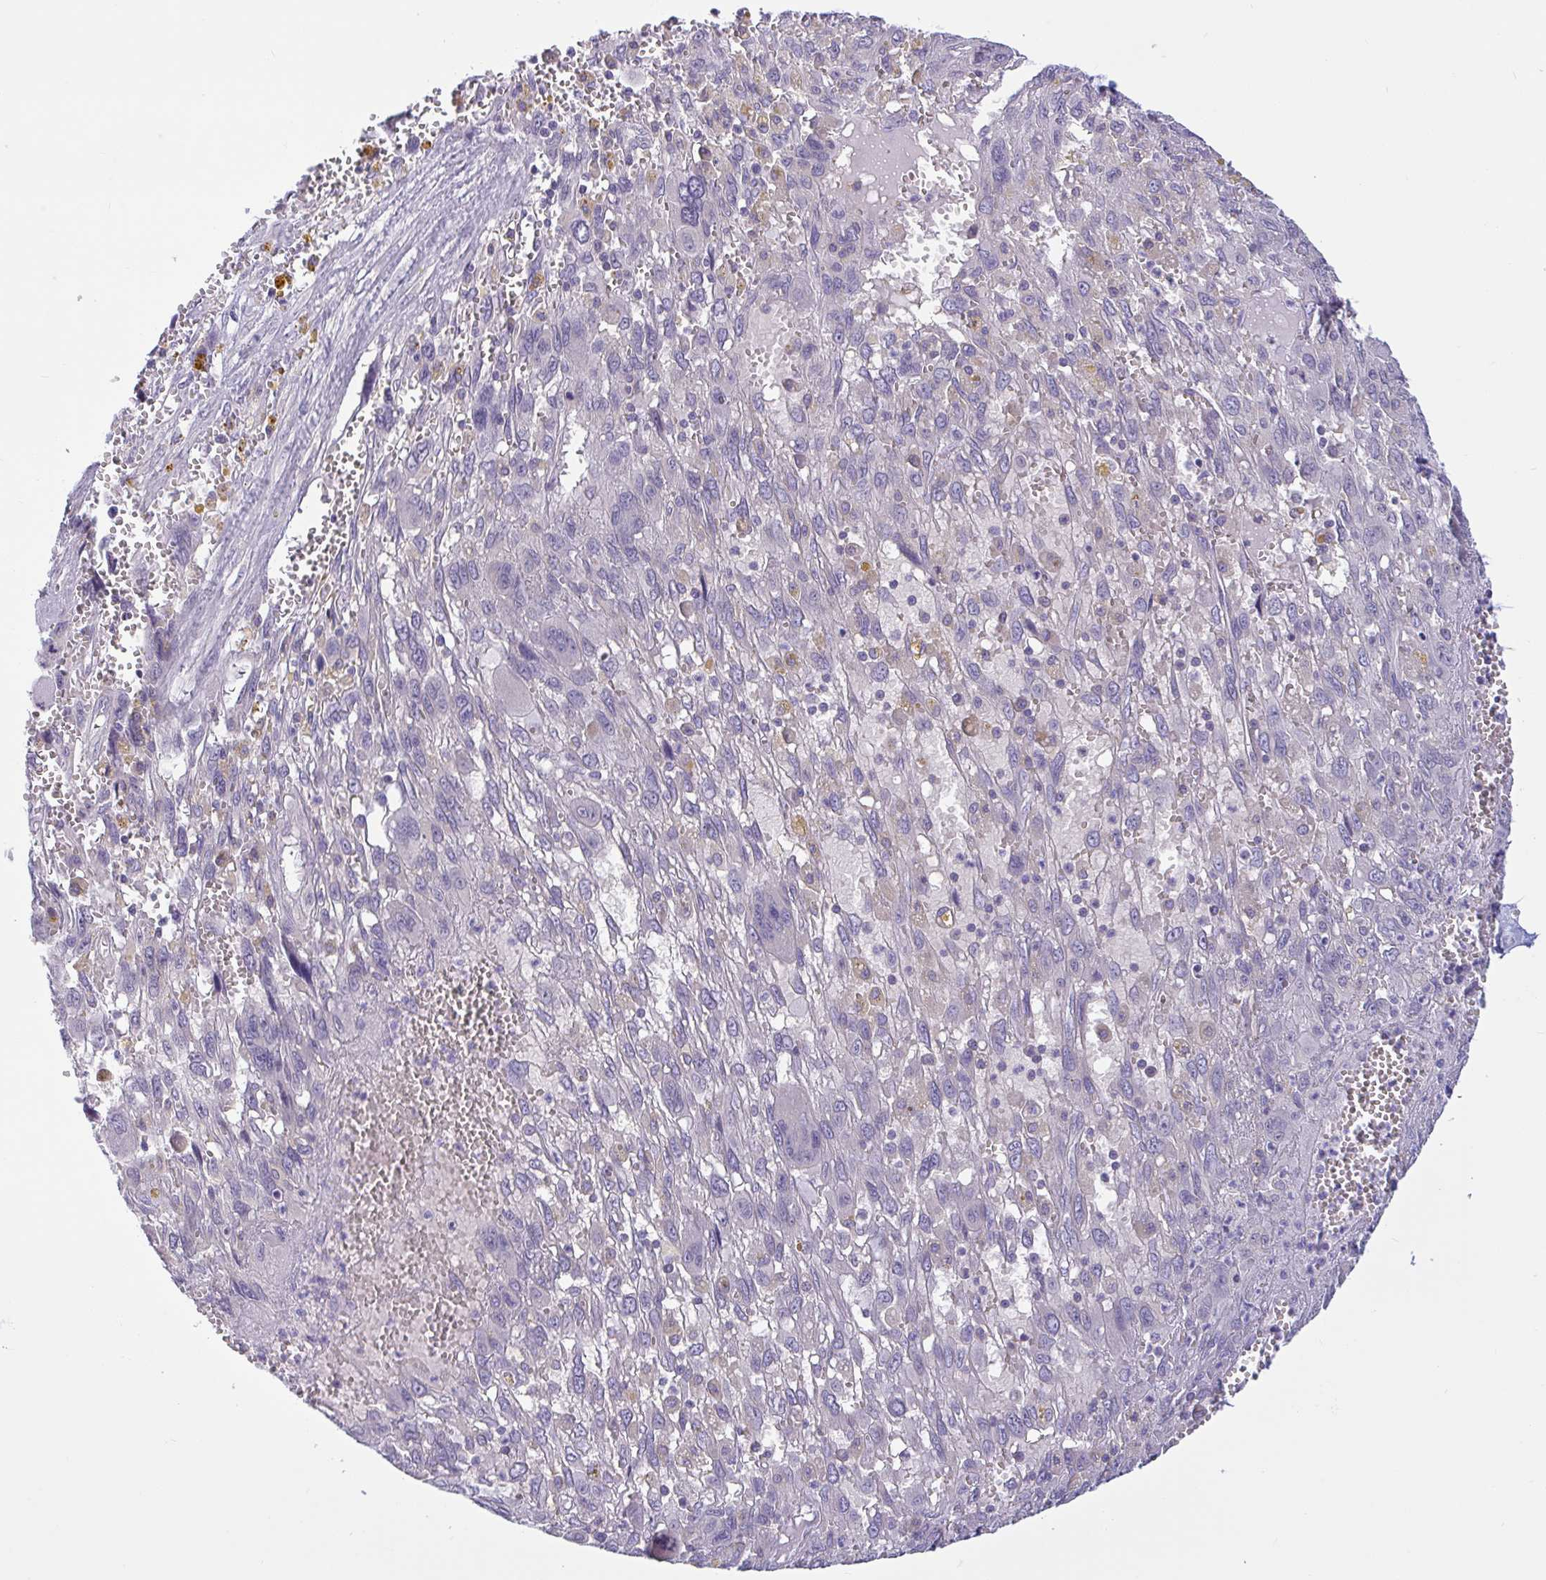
{"staining": {"intensity": "negative", "quantity": "none", "location": "none"}, "tissue": "pancreatic cancer", "cell_type": "Tumor cells", "image_type": "cancer", "snomed": [{"axis": "morphology", "description": "Adenocarcinoma, NOS"}, {"axis": "topography", "description": "Pancreas"}], "caption": "Immunohistochemistry (IHC) micrograph of human adenocarcinoma (pancreatic) stained for a protein (brown), which displays no staining in tumor cells.", "gene": "CAMLG", "patient": {"sex": "female", "age": 47}}